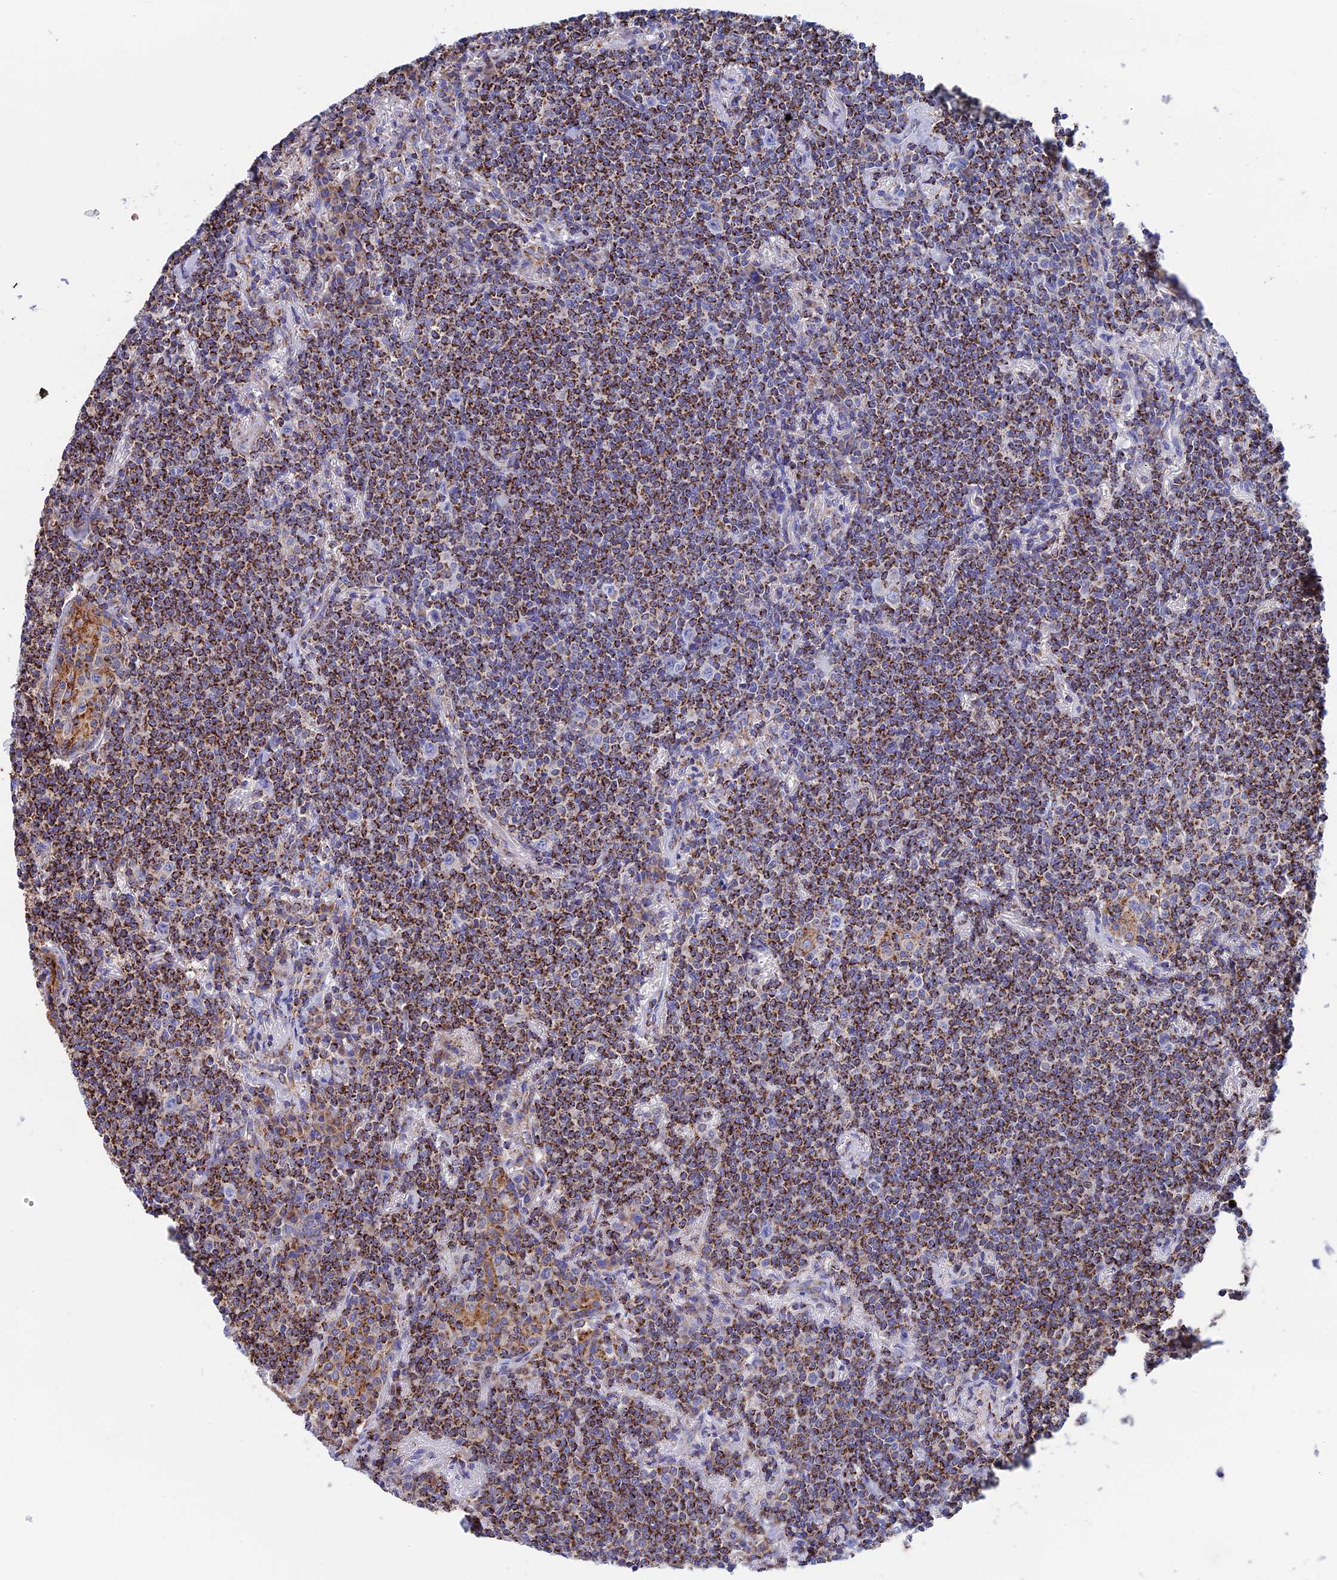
{"staining": {"intensity": "moderate", "quantity": ">75%", "location": "cytoplasmic/membranous"}, "tissue": "lymphoma", "cell_type": "Tumor cells", "image_type": "cancer", "snomed": [{"axis": "morphology", "description": "Malignant lymphoma, non-Hodgkin's type, Low grade"}, {"axis": "topography", "description": "Lung"}], "caption": "Human malignant lymphoma, non-Hodgkin's type (low-grade) stained with a protein marker reveals moderate staining in tumor cells.", "gene": "WDR83", "patient": {"sex": "female", "age": 71}}